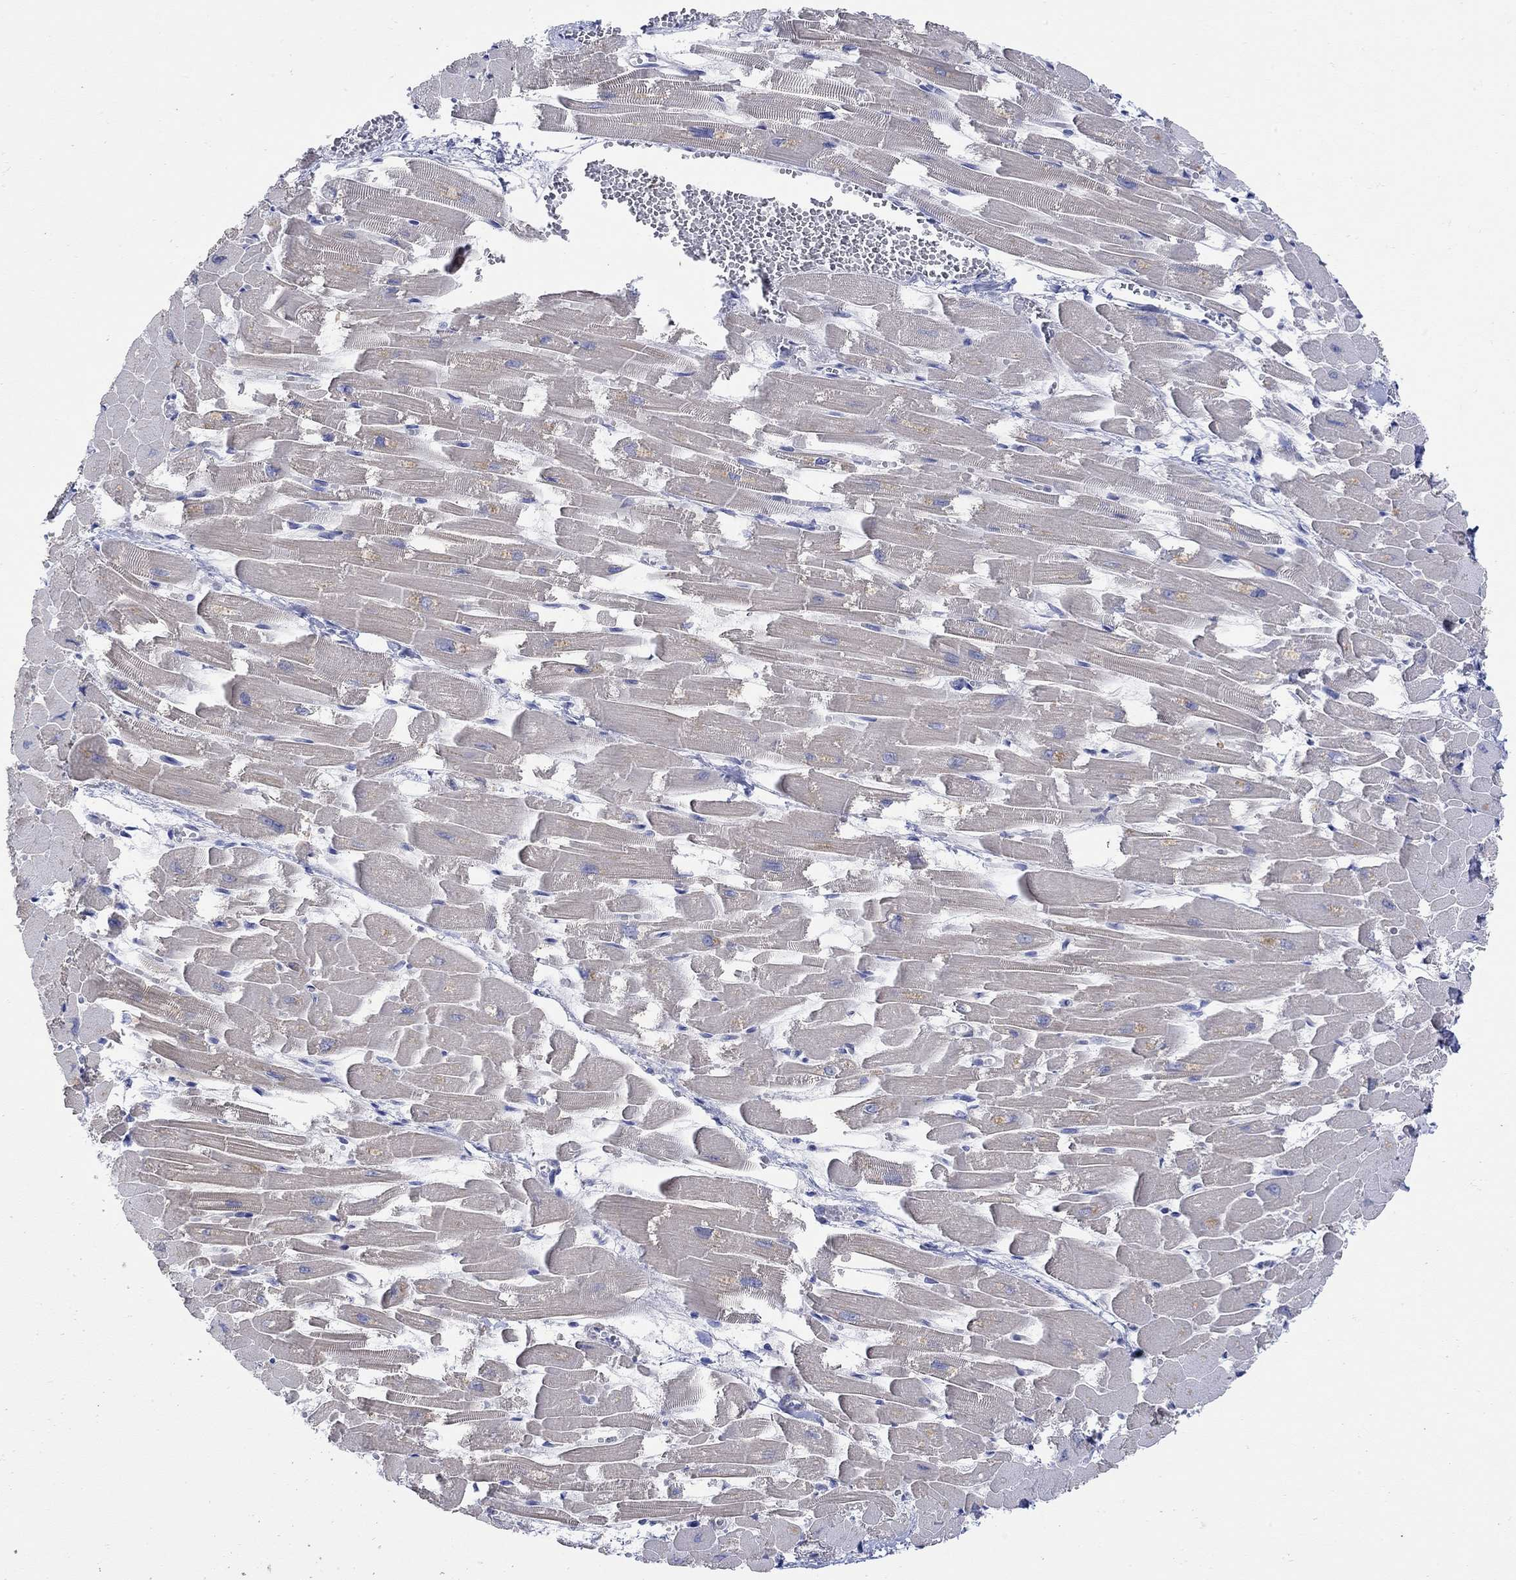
{"staining": {"intensity": "negative", "quantity": "none", "location": "none"}, "tissue": "heart muscle", "cell_type": "Cardiomyocytes", "image_type": "normal", "snomed": [{"axis": "morphology", "description": "Normal tissue, NOS"}, {"axis": "topography", "description": "Heart"}], "caption": "A photomicrograph of heart muscle stained for a protein reveals no brown staining in cardiomyocytes.", "gene": "KRT222", "patient": {"sex": "female", "age": 52}}